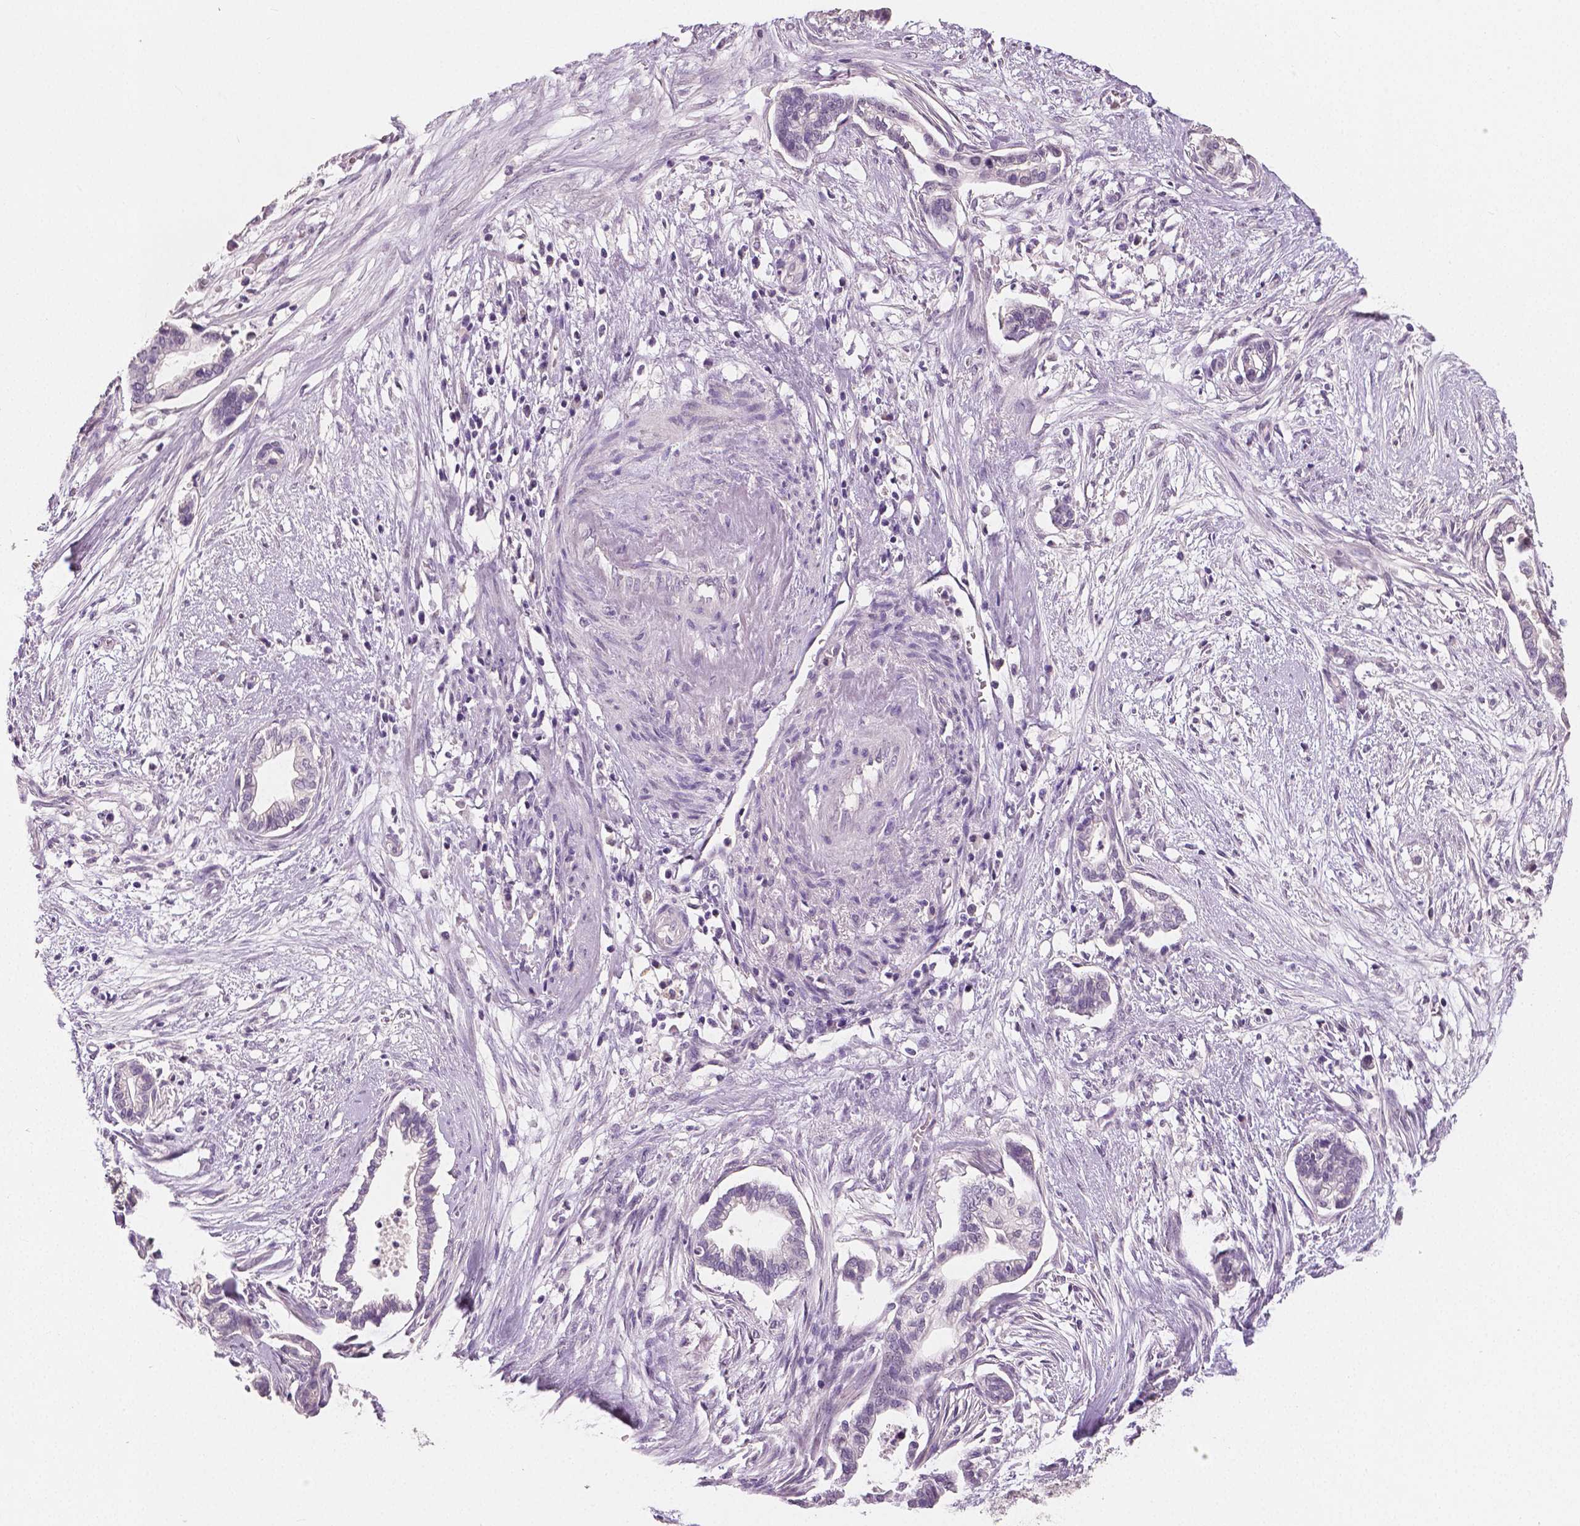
{"staining": {"intensity": "negative", "quantity": "none", "location": "none"}, "tissue": "cervical cancer", "cell_type": "Tumor cells", "image_type": "cancer", "snomed": [{"axis": "morphology", "description": "Adenocarcinoma, NOS"}, {"axis": "topography", "description": "Cervix"}], "caption": "Tumor cells show no significant protein expression in cervical adenocarcinoma.", "gene": "NECAB1", "patient": {"sex": "female", "age": 62}}